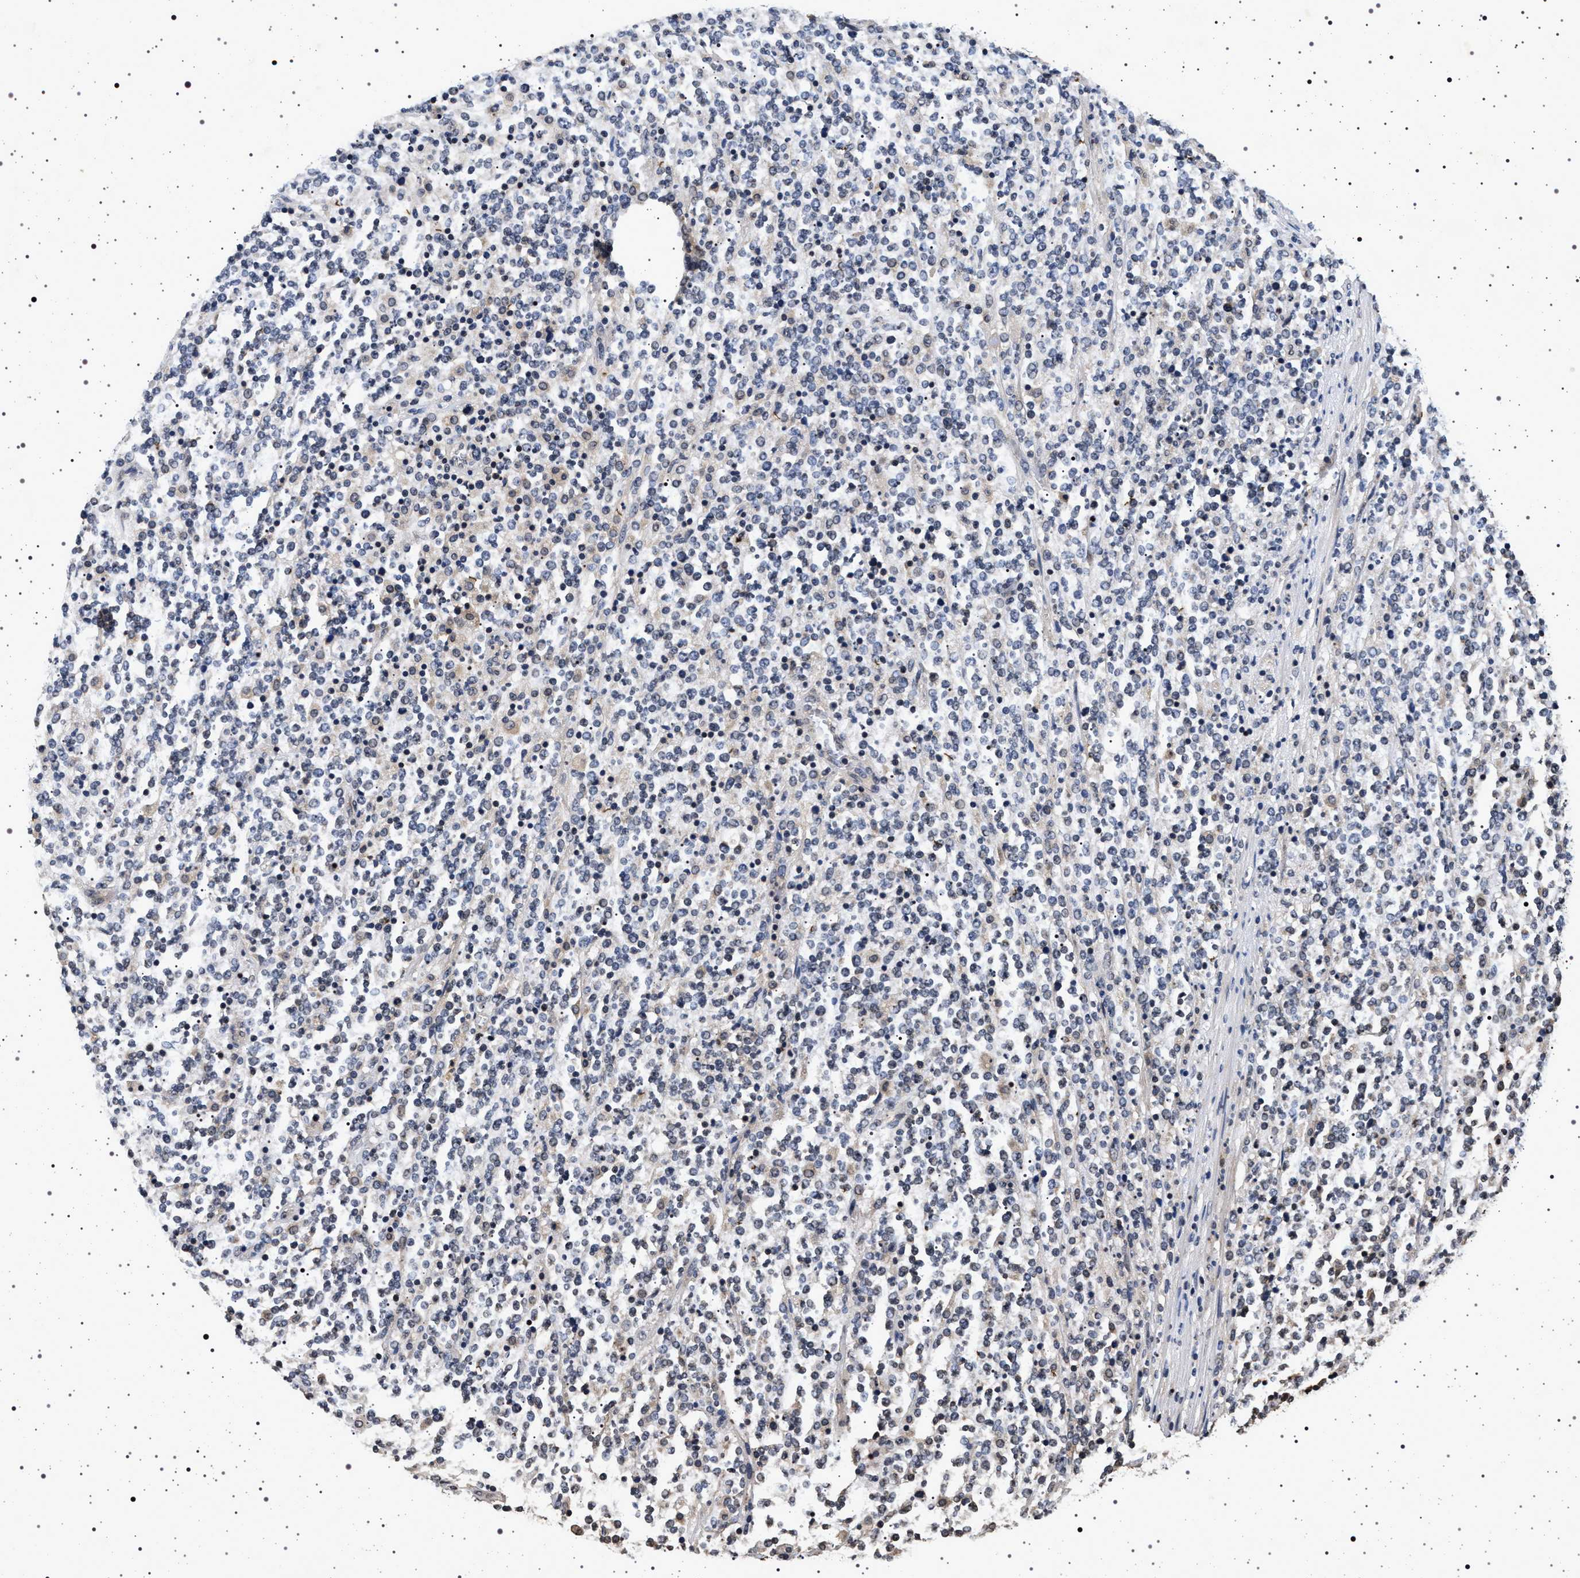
{"staining": {"intensity": "negative", "quantity": "none", "location": "none"}, "tissue": "lymphoma", "cell_type": "Tumor cells", "image_type": "cancer", "snomed": [{"axis": "morphology", "description": "Malignant lymphoma, non-Hodgkin's type, High grade"}, {"axis": "topography", "description": "Soft tissue"}], "caption": "The histopathology image displays no staining of tumor cells in malignant lymphoma, non-Hodgkin's type (high-grade).", "gene": "CDKN1B", "patient": {"sex": "male", "age": 18}}